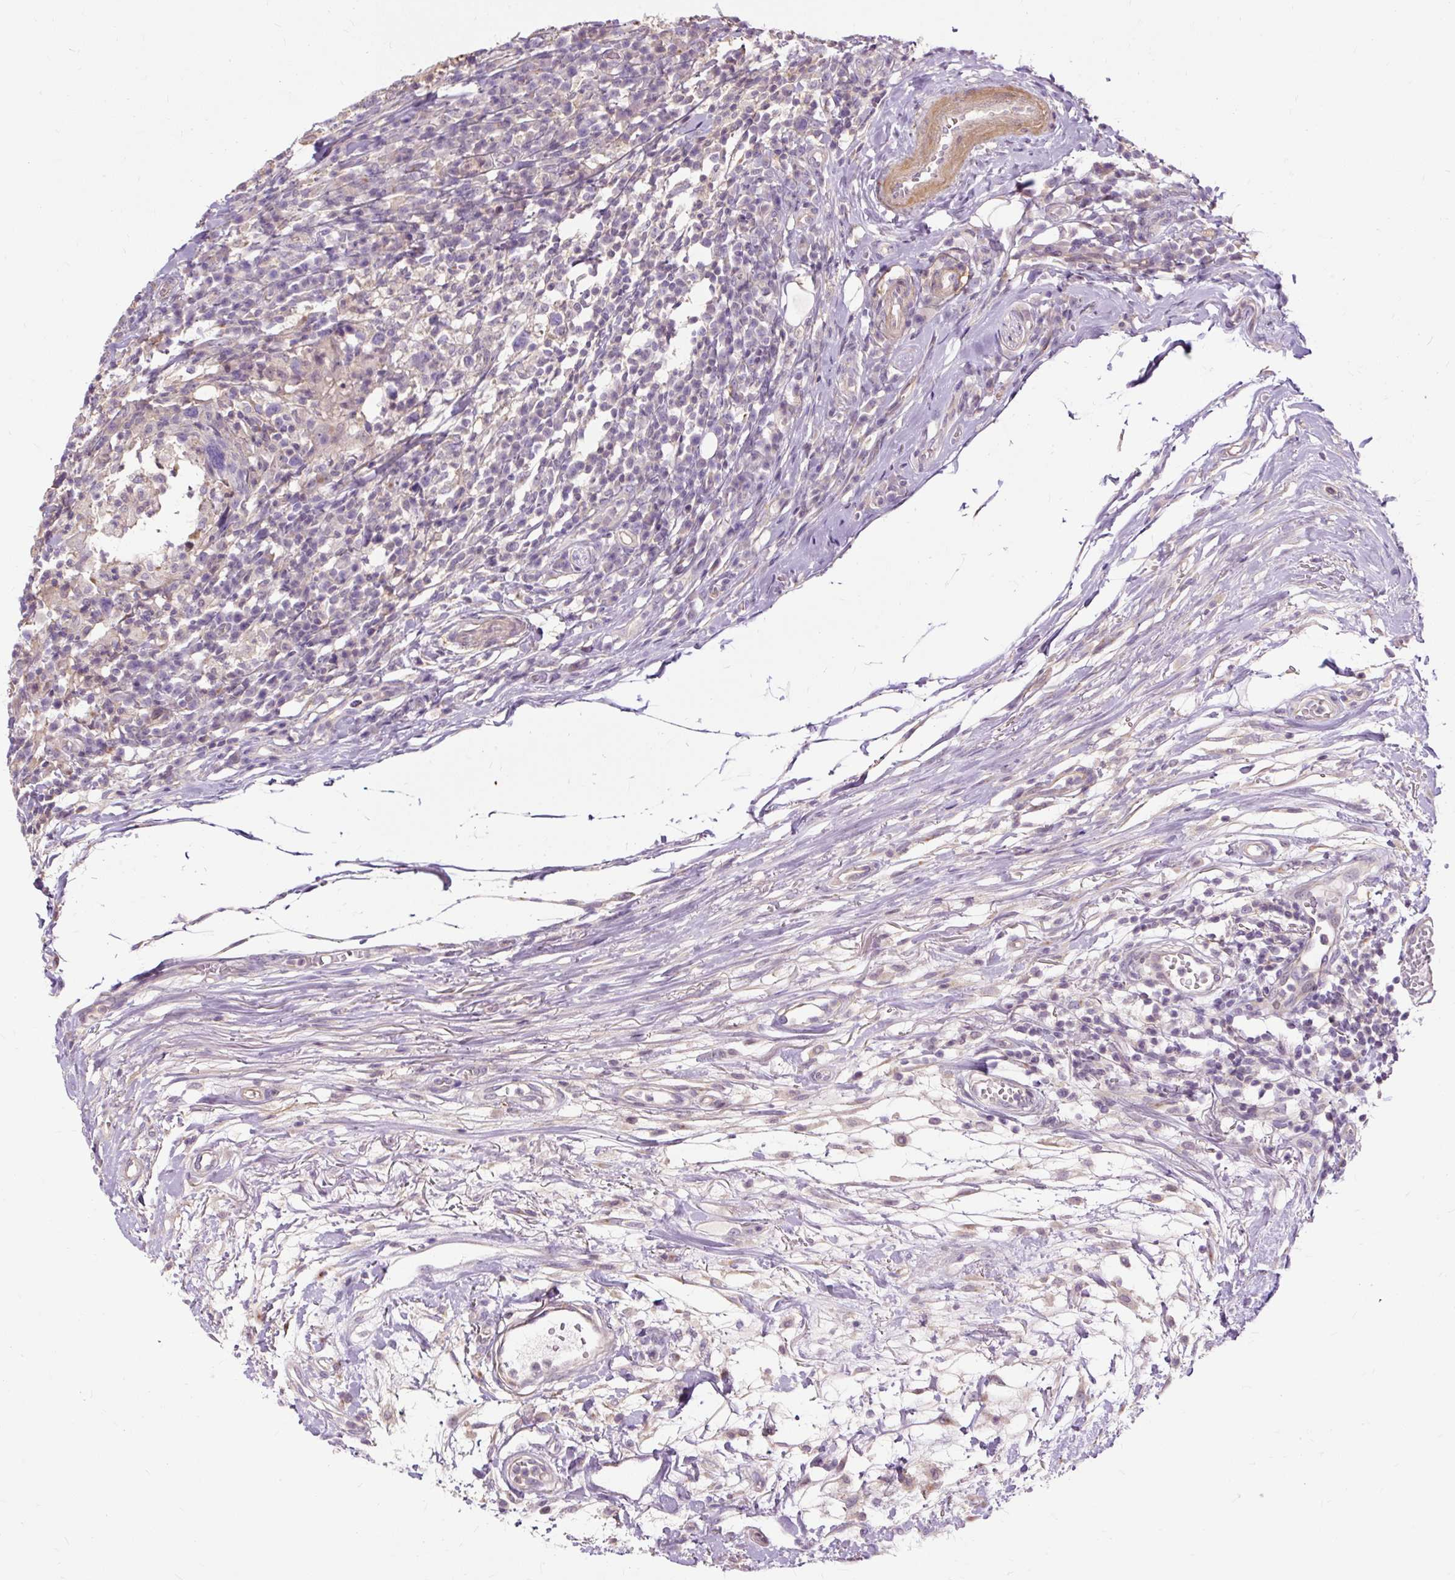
{"staining": {"intensity": "negative", "quantity": "none", "location": "none"}, "tissue": "head and neck cancer", "cell_type": "Tumor cells", "image_type": "cancer", "snomed": [{"axis": "morphology", "description": "Squamous cell carcinoma, NOS"}, {"axis": "topography", "description": "Head-Neck"}], "caption": "Immunohistochemistry photomicrograph of neoplastic tissue: human squamous cell carcinoma (head and neck) stained with DAB shows no significant protein positivity in tumor cells.", "gene": "TSPAN8", "patient": {"sex": "male", "age": 66}}